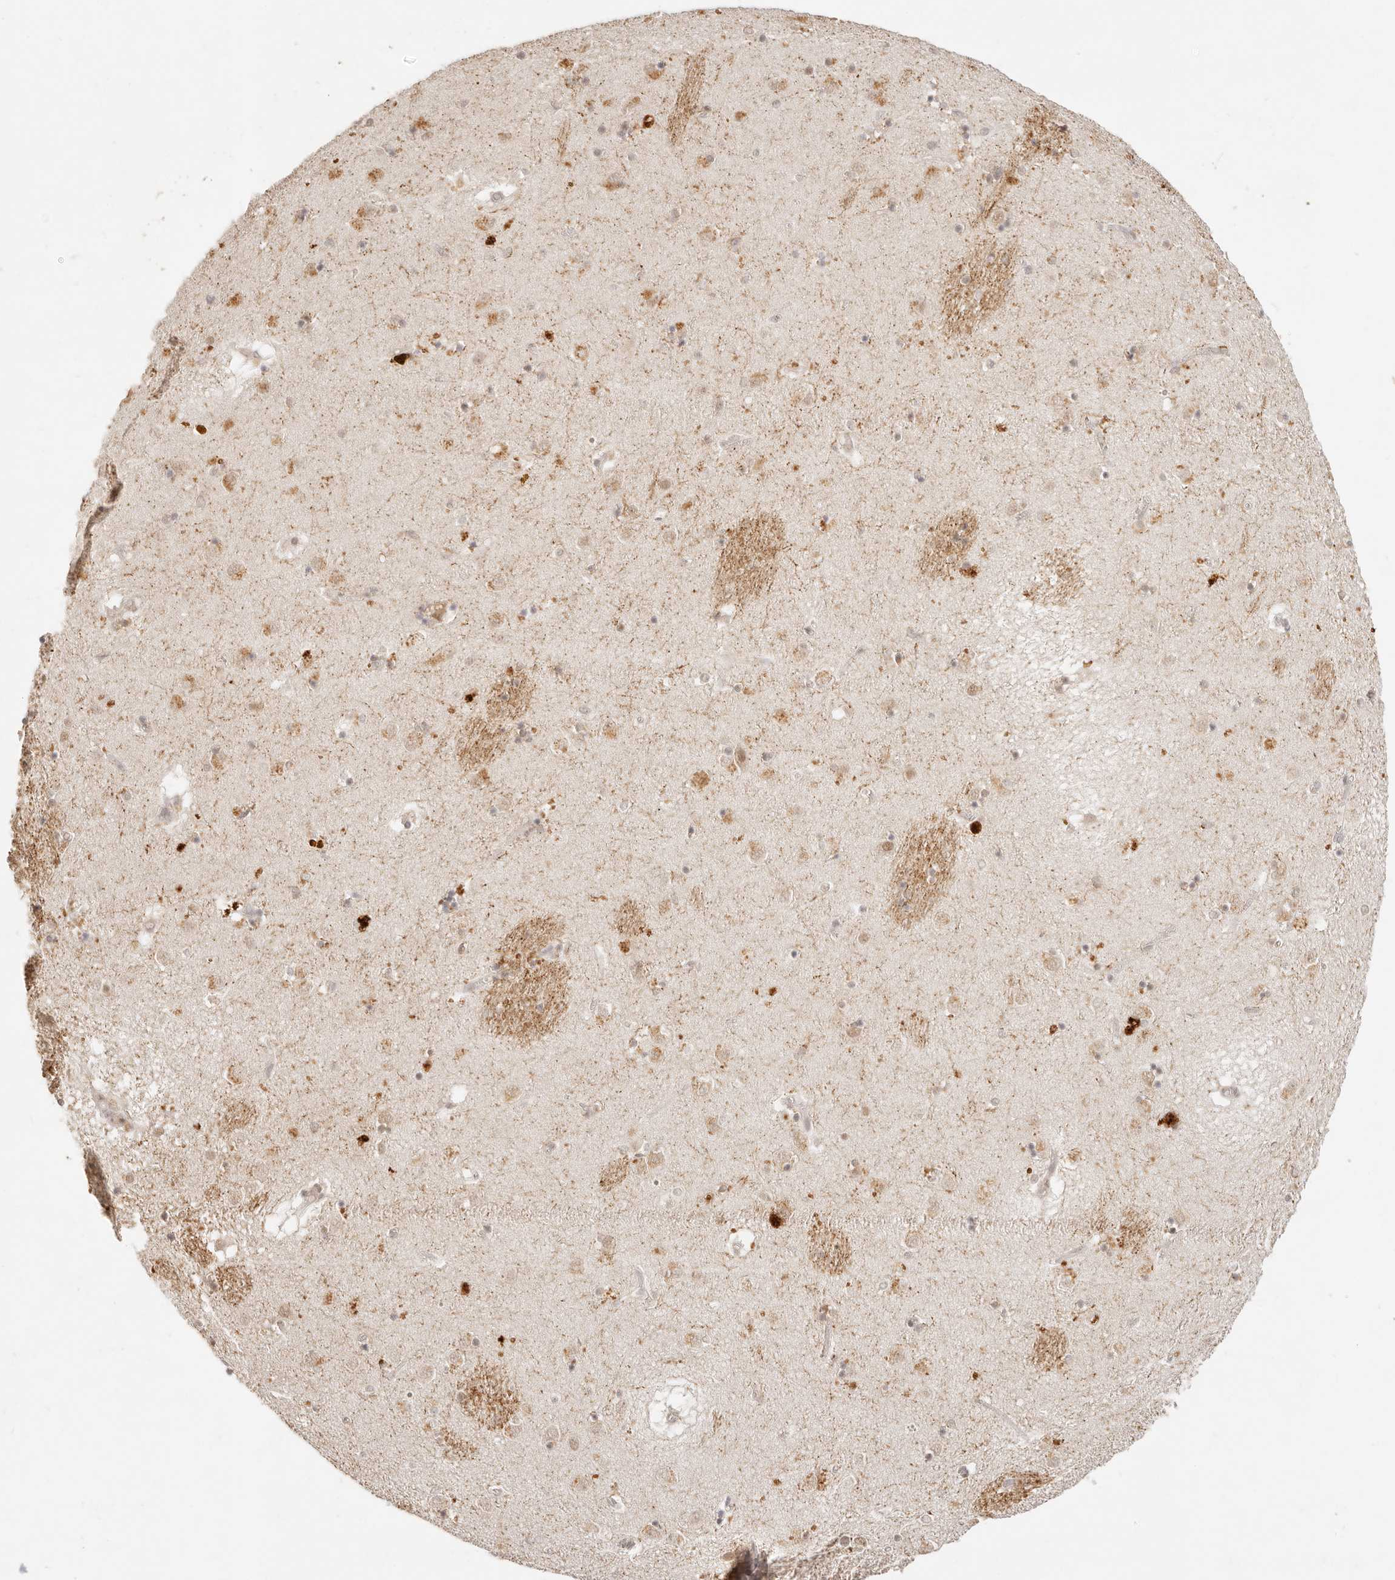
{"staining": {"intensity": "moderate", "quantity": "25%-75%", "location": "cytoplasmic/membranous"}, "tissue": "caudate", "cell_type": "Glial cells", "image_type": "normal", "snomed": [{"axis": "morphology", "description": "Normal tissue, NOS"}, {"axis": "topography", "description": "Lateral ventricle wall"}], "caption": "A high-resolution photomicrograph shows immunohistochemistry staining of normal caudate, which exhibits moderate cytoplasmic/membranous staining in about 25%-75% of glial cells. The staining was performed using DAB, with brown indicating positive protein expression. Nuclei are stained blue with hematoxylin.", "gene": "GPR156", "patient": {"sex": "male", "age": 70}}